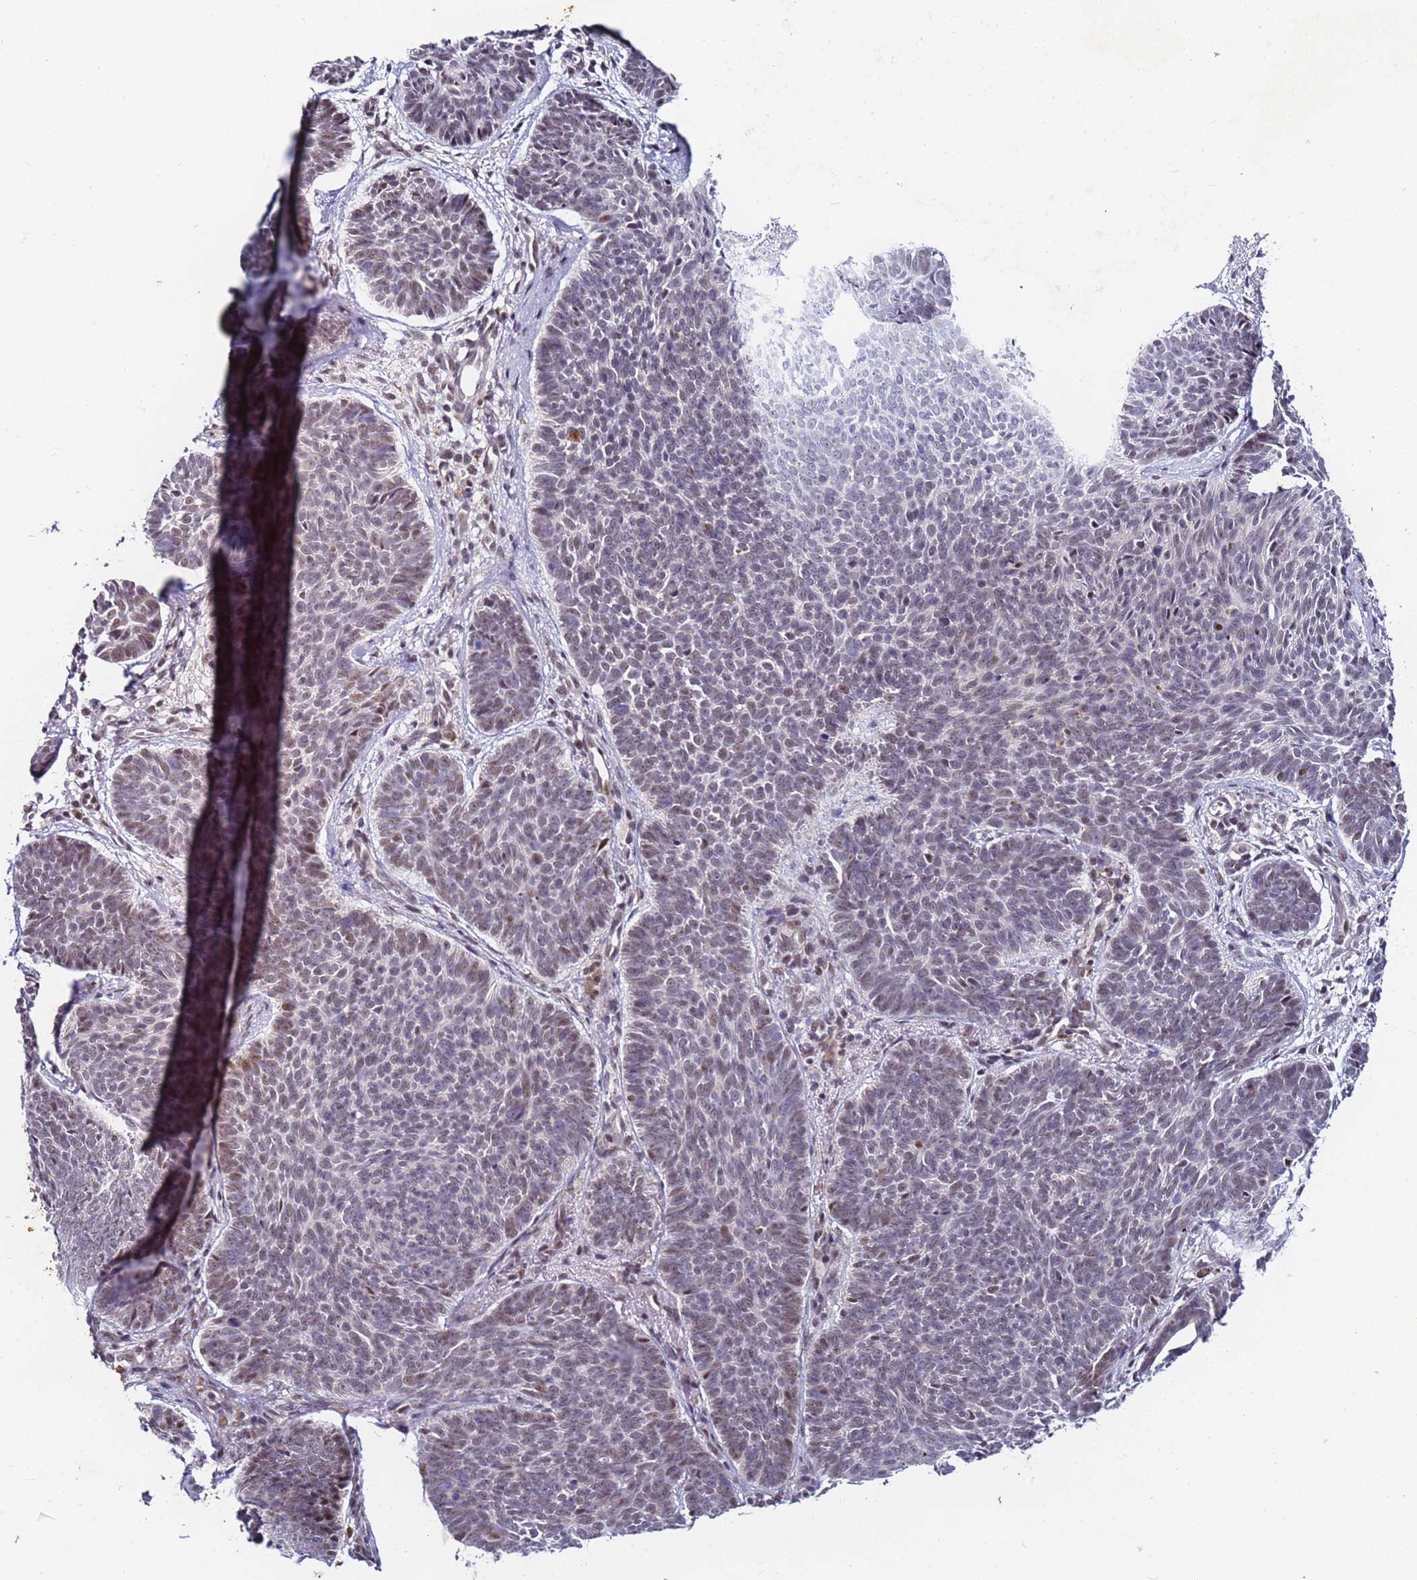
{"staining": {"intensity": "weak", "quantity": "25%-75%", "location": "nuclear"}, "tissue": "skin cancer", "cell_type": "Tumor cells", "image_type": "cancer", "snomed": [{"axis": "morphology", "description": "Basal cell carcinoma"}, {"axis": "topography", "description": "Skin"}], "caption": "Skin basal cell carcinoma was stained to show a protein in brown. There is low levels of weak nuclear staining in about 25%-75% of tumor cells. (Stains: DAB (3,3'-diaminobenzidine) in brown, nuclei in blue, Microscopy: brightfield microscopy at high magnification).", "gene": "FNBP4", "patient": {"sex": "female", "age": 74}}